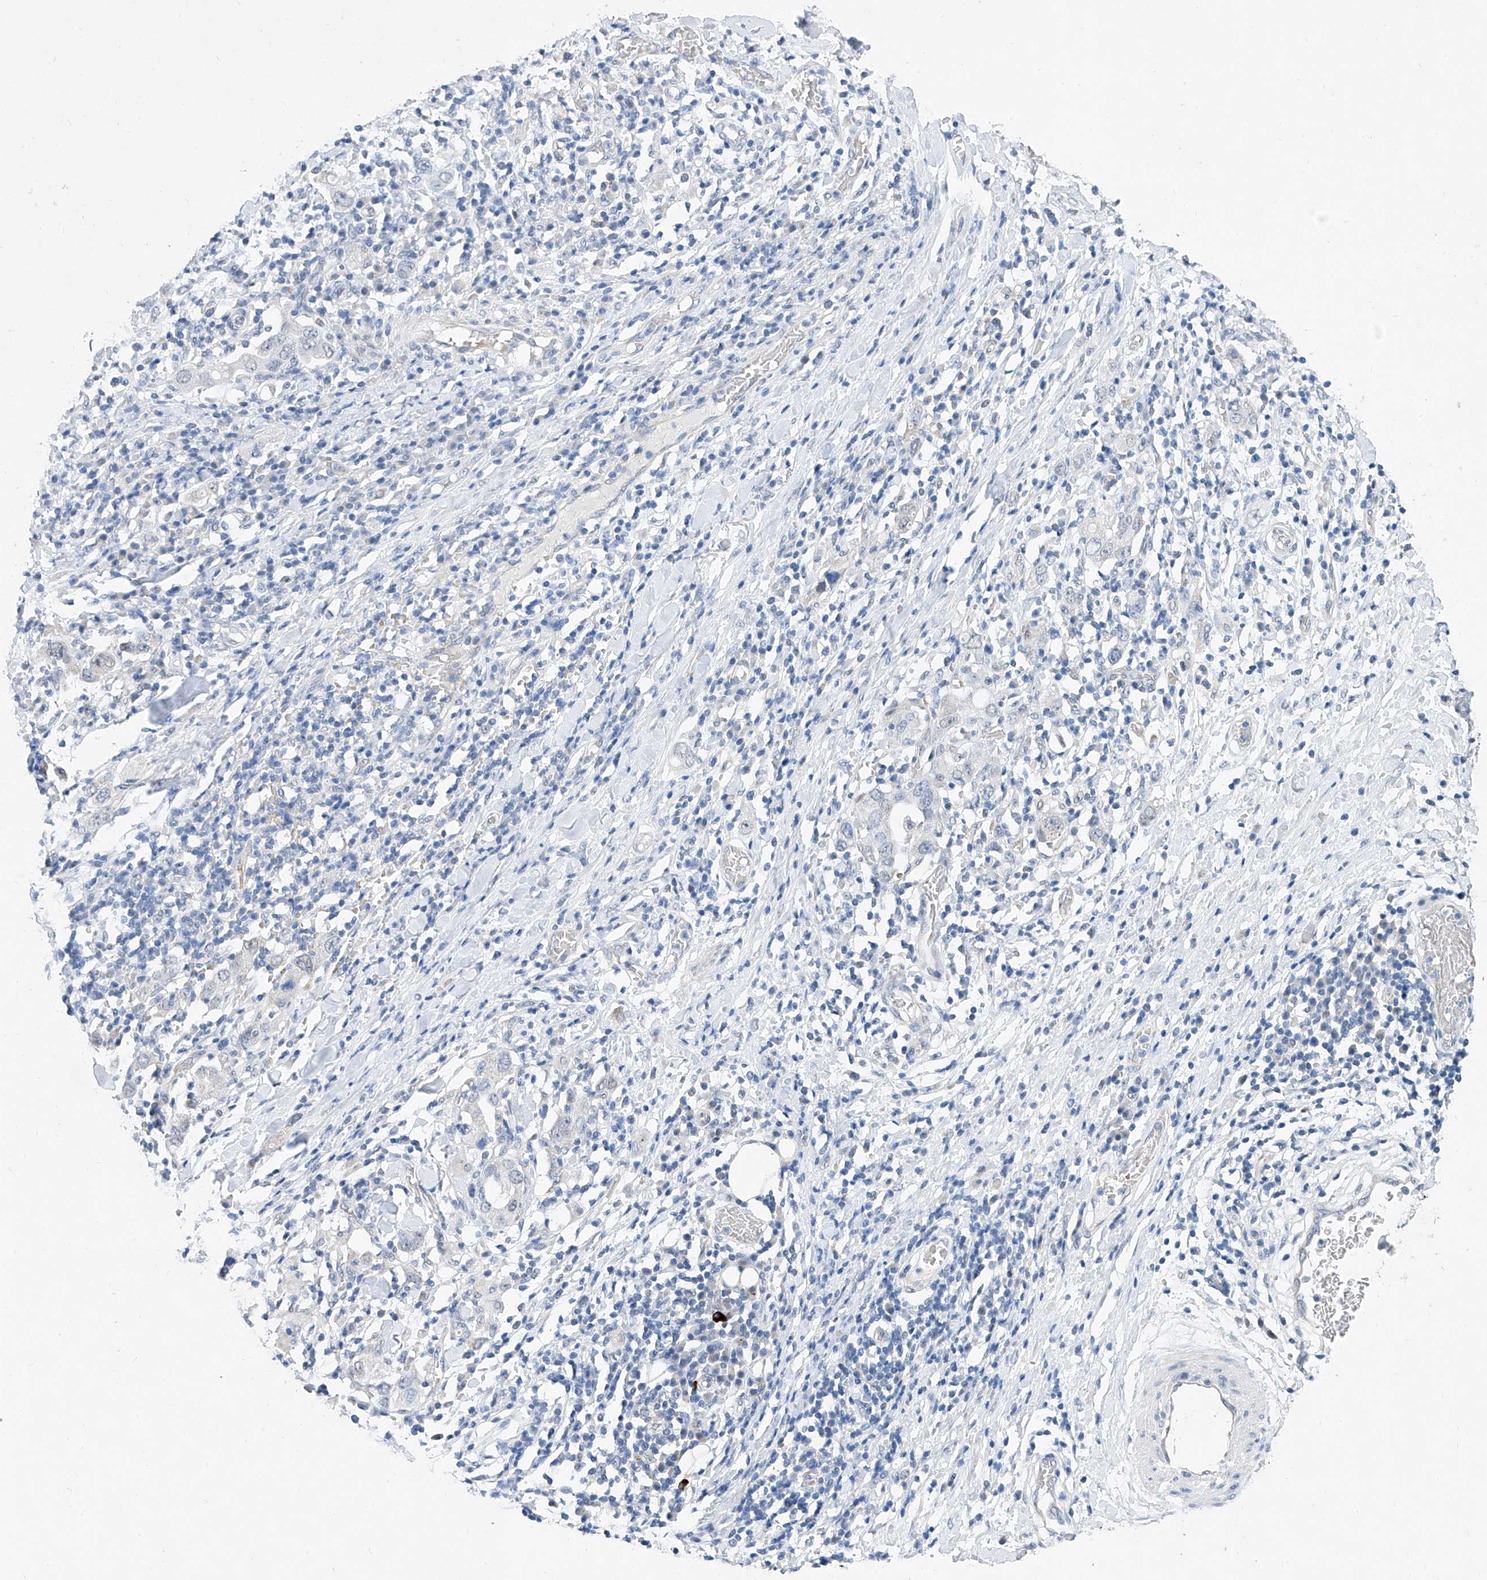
{"staining": {"intensity": "negative", "quantity": "none", "location": "none"}, "tissue": "stomach cancer", "cell_type": "Tumor cells", "image_type": "cancer", "snomed": [{"axis": "morphology", "description": "Adenocarcinoma, NOS"}, {"axis": "topography", "description": "Stomach, upper"}], "caption": "This is an IHC histopathology image of stomach adenocarcinoma. There is no positivity in tumor cells.", "gene": "BPTF", "patient": {"sex": "male", "age": 62}}